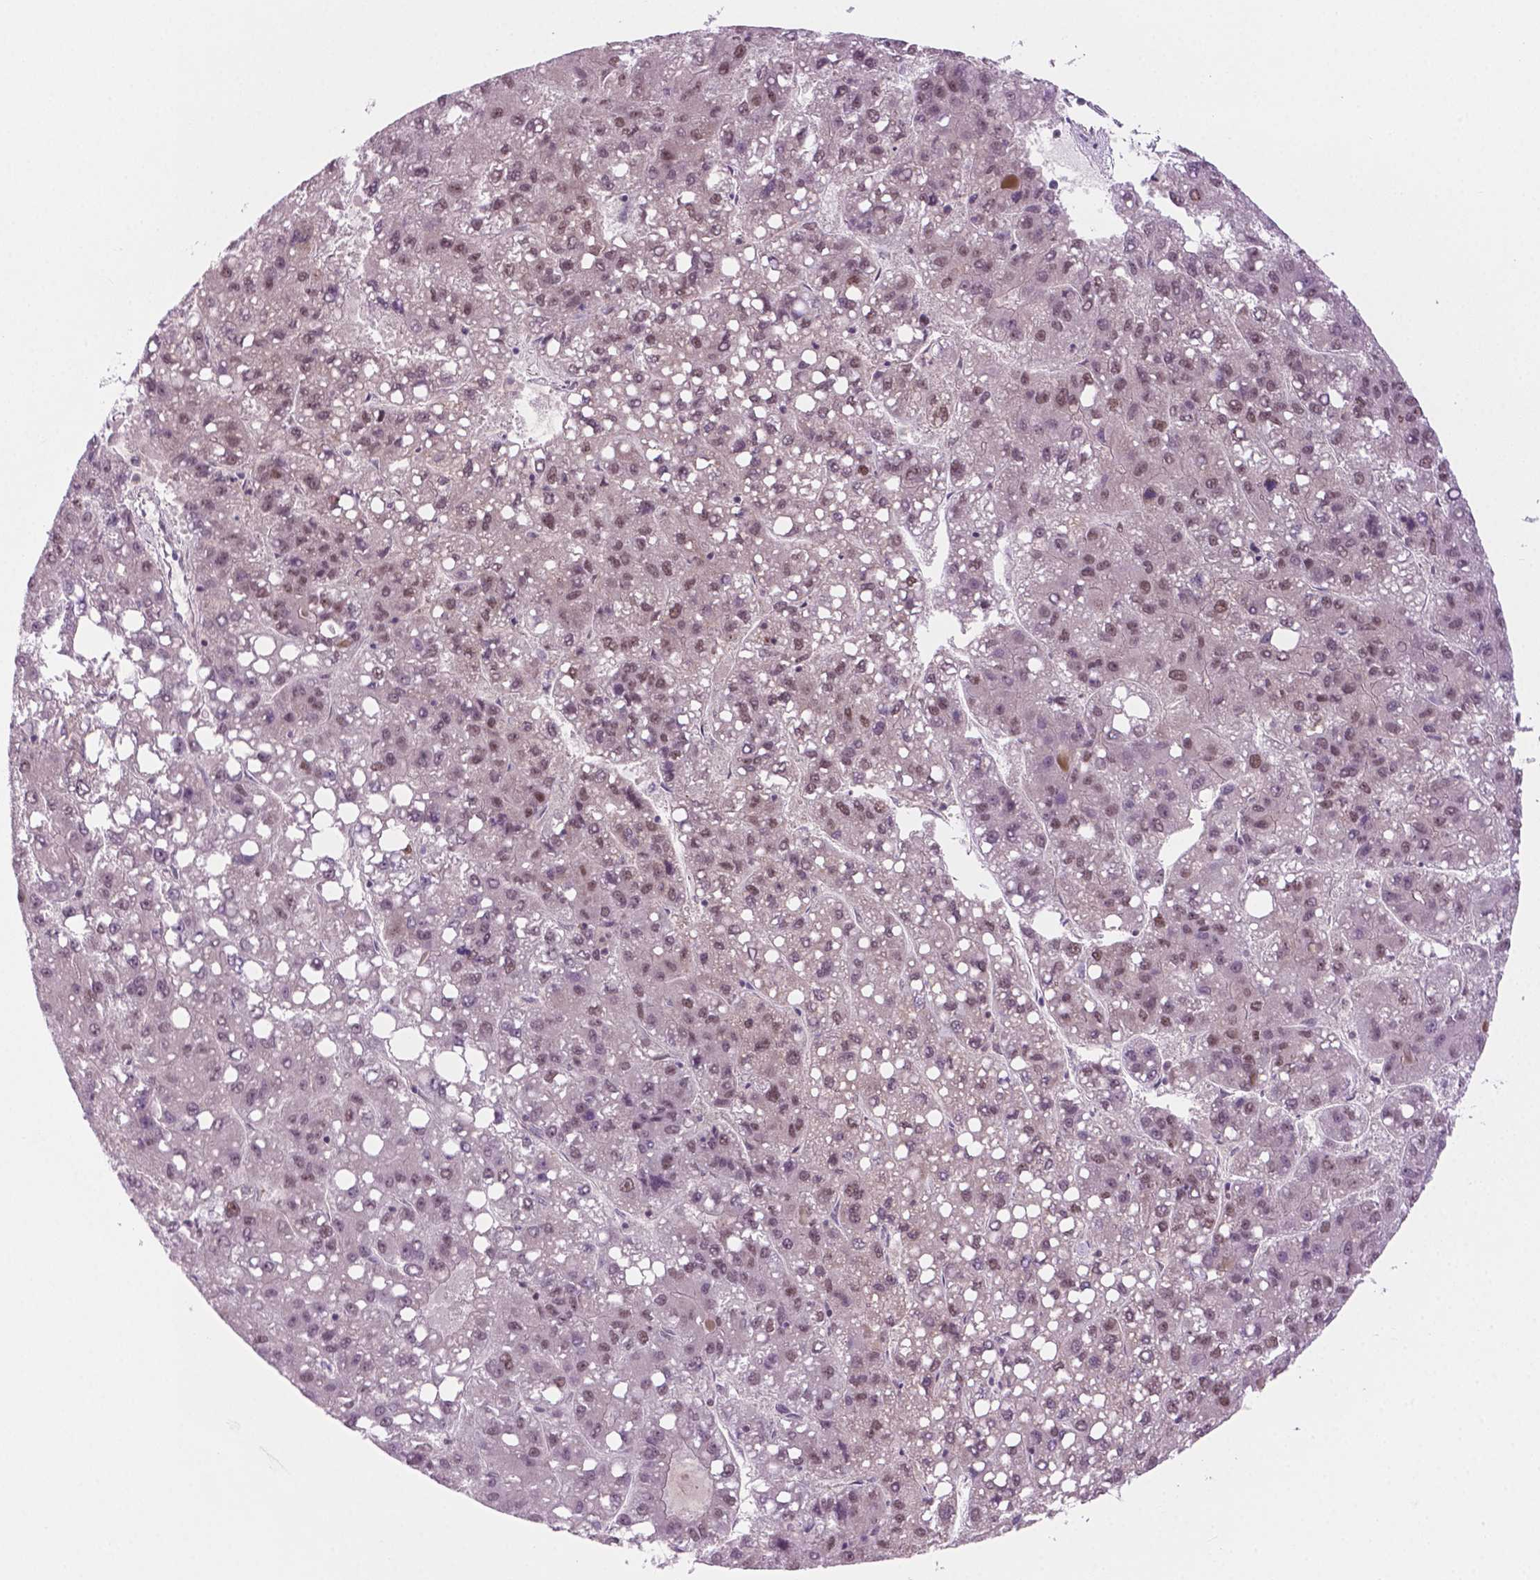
{"staining": {"intensity": "moderate", "quantity": ">75%", "location": "nuclear"}, "tissue": "liver cancer", "cell_type": "Tumor cells", "image_type": "cancer", "snomed": [{"axis": "morphology", "description": "Carcinoma, Hepatocellular, NOS"}, {"axis": "topography", "description": "Liver"}], "caption": "Immunohistochemistry of human liver cancer (hepatocellular carcinoma) shows medium levels of moderate nuclear expression in approximately >75% of tumor cells.", "gene": "PHAX", "patient": {"sex": "female", "age": 82}}